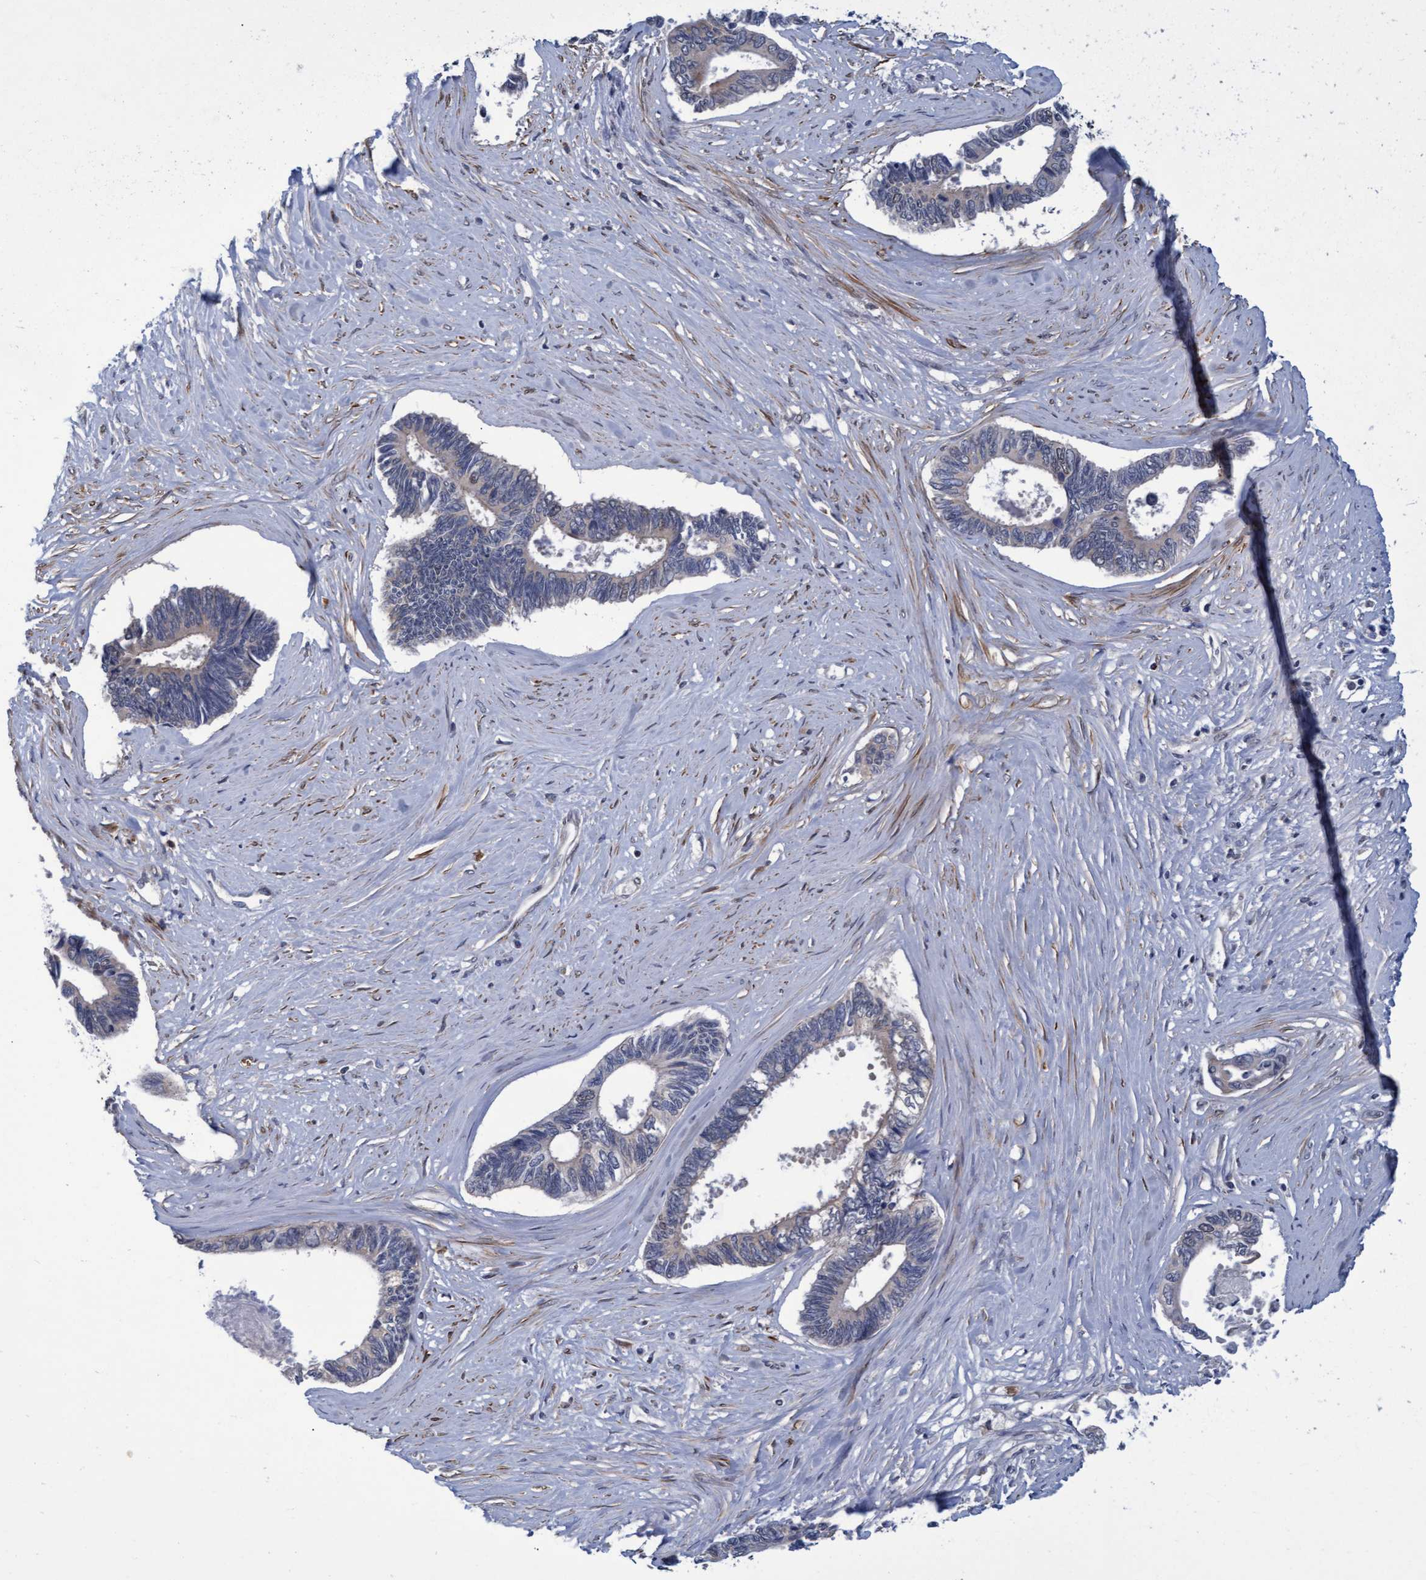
{"staining": {"intensity": "negative", "quantity": "none", "location": "none"}, "tissue": "pancreatic cancer", "cell_type": "Tumor cells", "image_type": "cancer", "snomed": [{"axis": "morphology", "description": "Adenocarcinoma, NOS"}, {"axis": "topography", "description": "Pancreas"}], "caption": "Pancreatic cancer (adenocarcinoma) stained for a protein using immunohistochemistry reveals no positivity tumor cells.", "gene": "NAA15", "patient": {"sex": "female", "age": 70}}